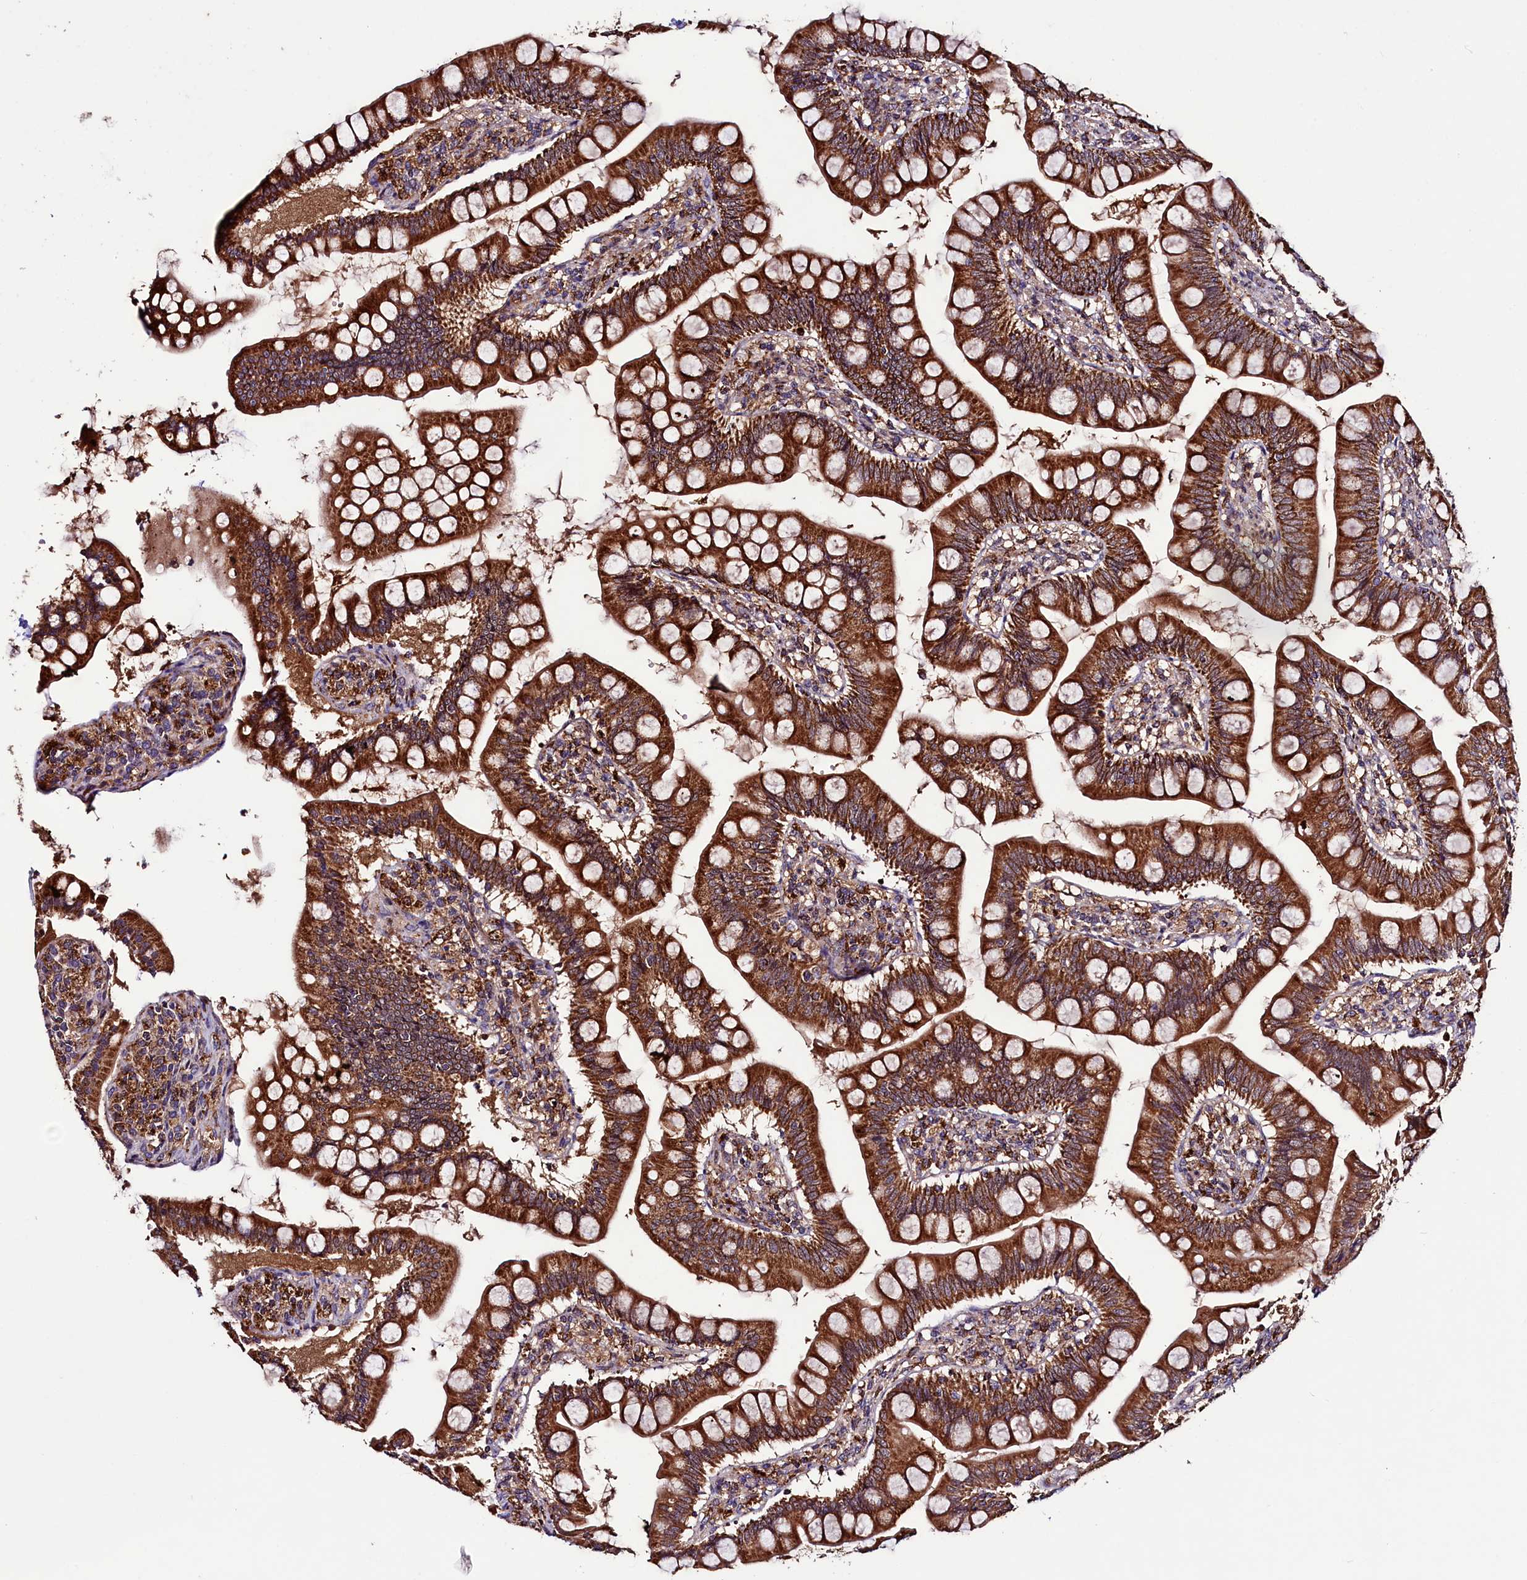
{"staining": {"intensity": "strong", "quantity": ">75%", "location": "cytoplasmic/membranous"}, "tissue": "small intestine", "cell_type": "Glandular cells", "image_type": "normal", "snomed": [{"axis": "morphology", "description": "Normal tissue, NOS"}, {"axis": "topography", "description": "Small intestine"}], "caption": "Strong cytoplasmic/membranous protein positivity is seen in about >75% of glandular cells in small intestine.", "gene": "STARD5", "patient": {"sex": "male", "age": 7}}